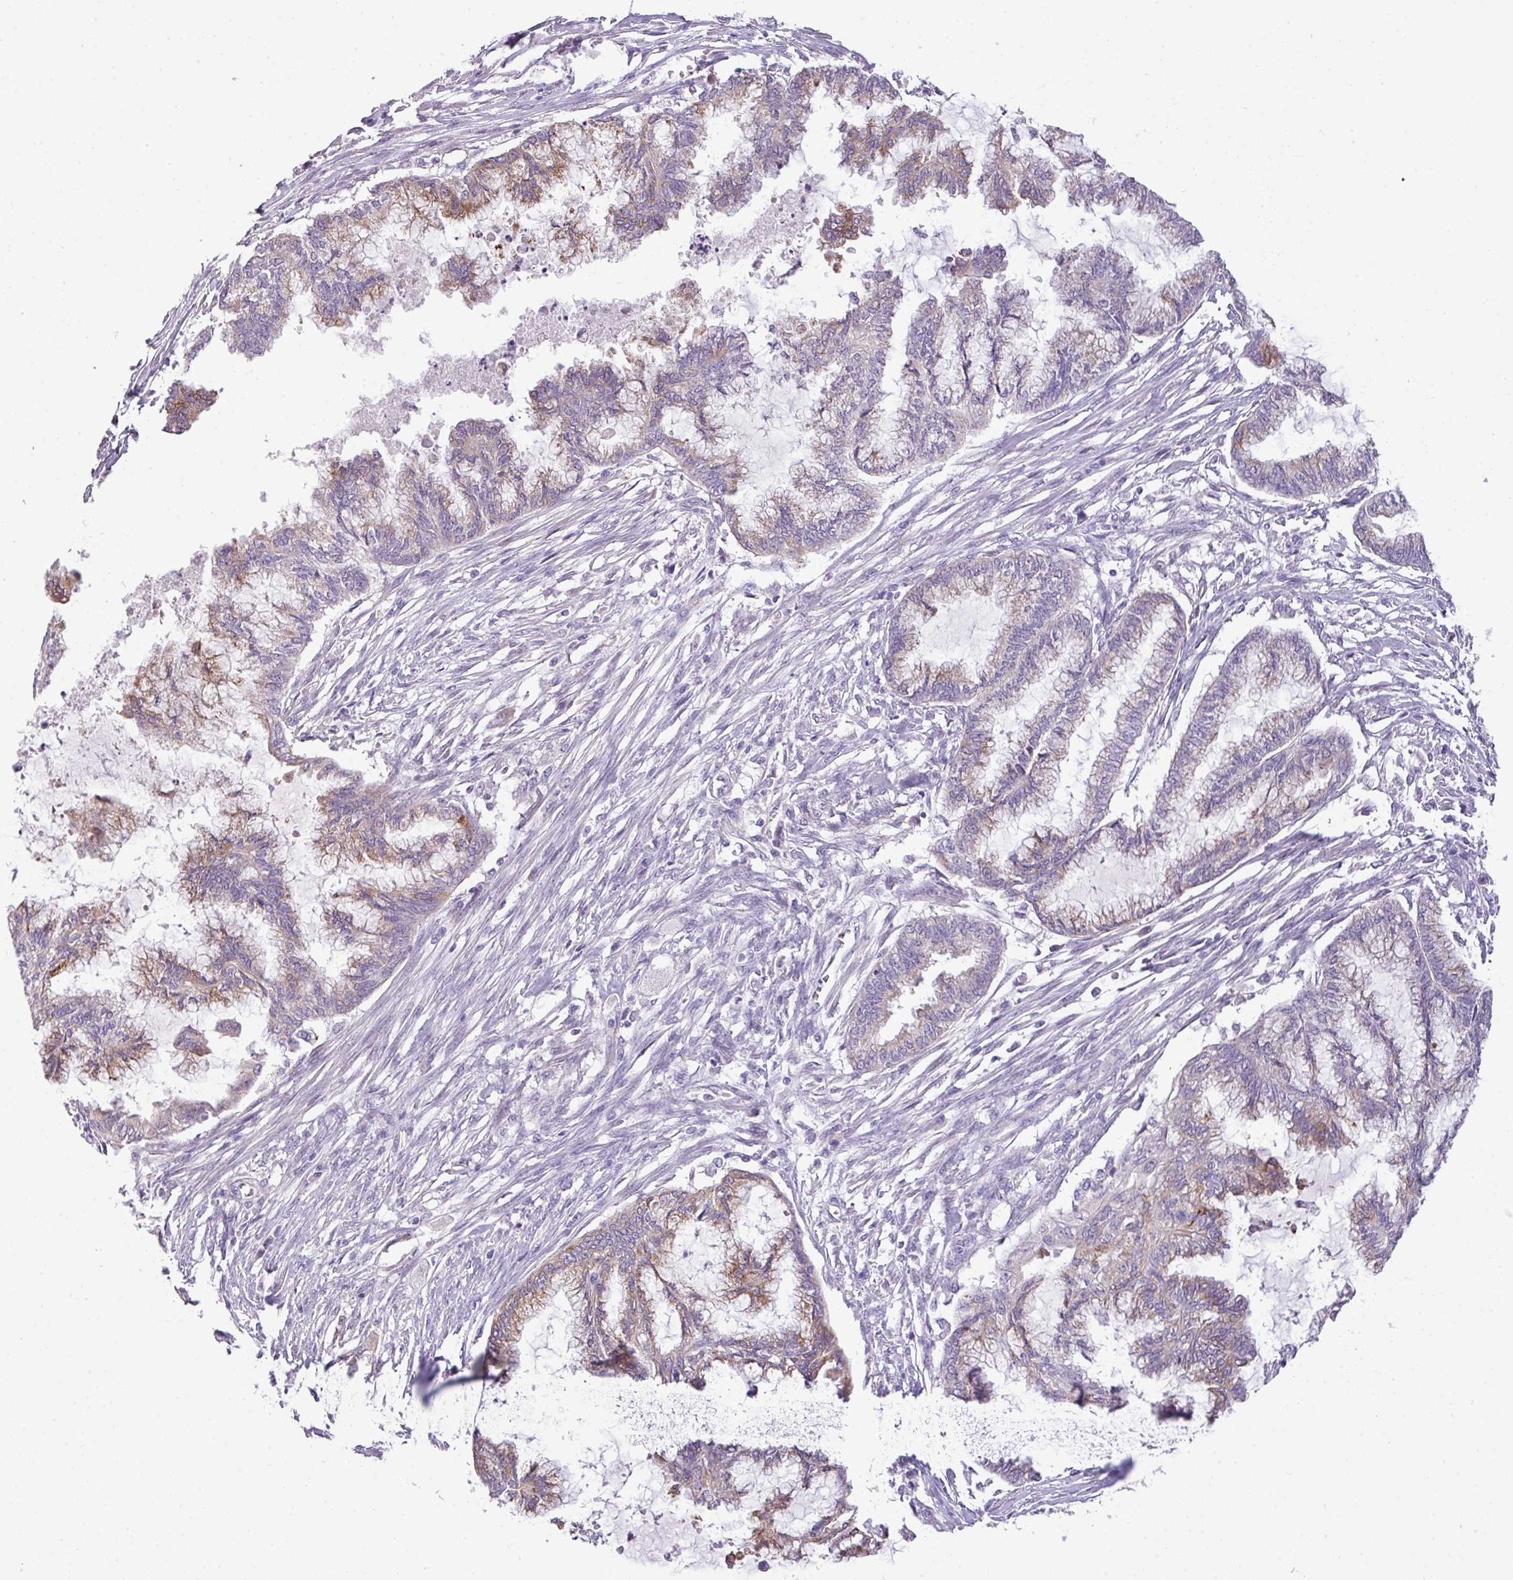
{"staining": {"intensity": "moderate", "quantity": "25%-75%", "location": "cytoplasmic/membranous"}, "tissue": "endometrial cancer", "cell_type": "Tumor cells", "image_type": "cancer", "snomed": [{"axis": "morphology", "description": "Adenocarcinoma, NOS"}, {"axis": "topography", "description": "Endometrium"}], "caption": "Endometrial adenocarcinoma tissue reveals moderate cytoplasmic/membranous positivity in approximately 25%-75% of tumor cells, visualized by immunohistochemistry.", "gene": "PIK3R5", "patient": {"sex": "female", "age": 86}}